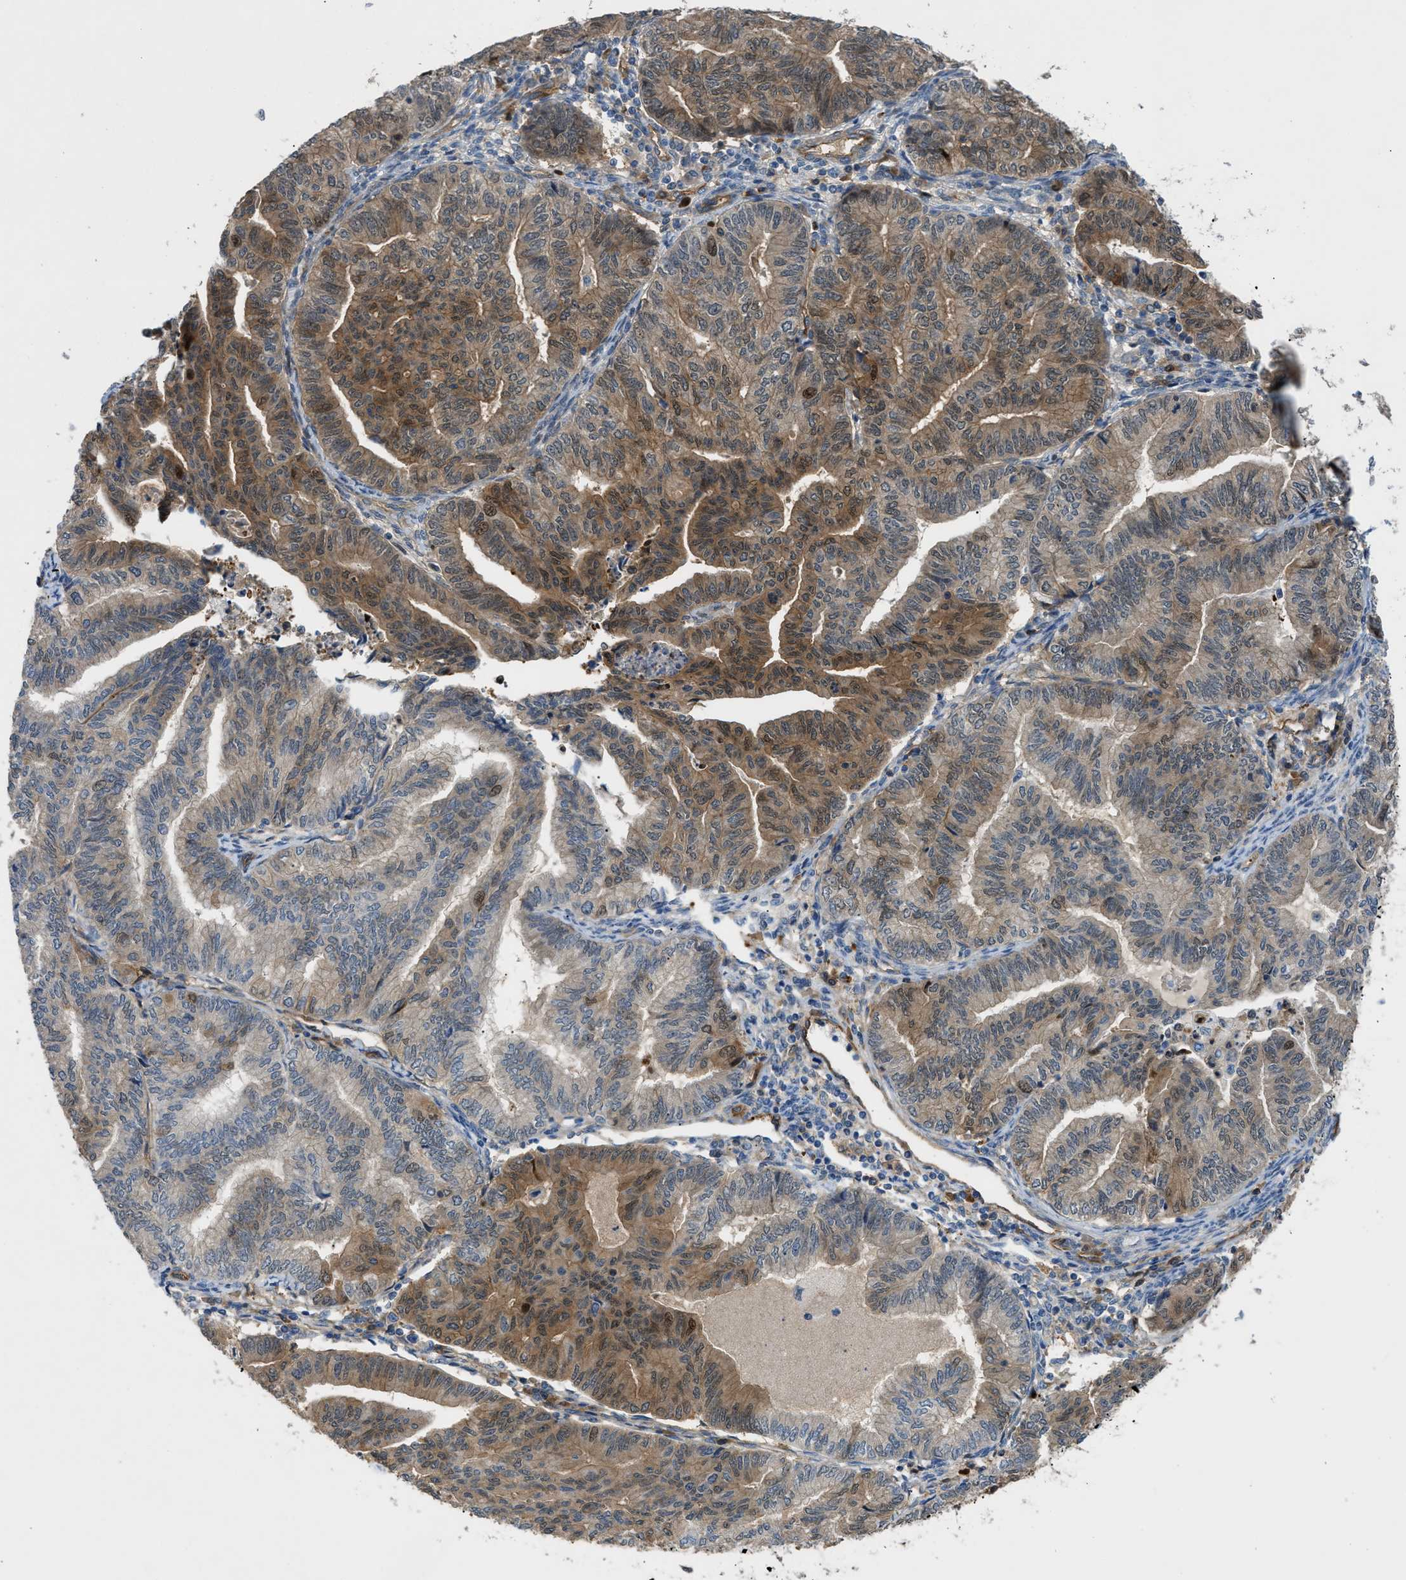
{"staining": {"intensity": "moderate", "quantity": "25%-75%", "location": "cytoplasmic/membranous,nuclear"}, "tissue": "endometrial cancer", "cell_type": "Tumor cells", "image_type": "cancer", "snomed": [{"axis": "morphology", "description": "Adenocarcinoma, NOS"}, {"axis": "topography", "description": "Endometrium"}], "caption": "DAB immunohistochemical staining of human endometrial adenocarcinoma displays moderate cytoplasmic/membranous and nuclear protein positivity in about 25%-75% of tumor cells. (brown staining indicates protein expression, while blue staining denotes nuclei).", "gene": "TRAK2", "patient": {"sex": "female", "age": 79}}